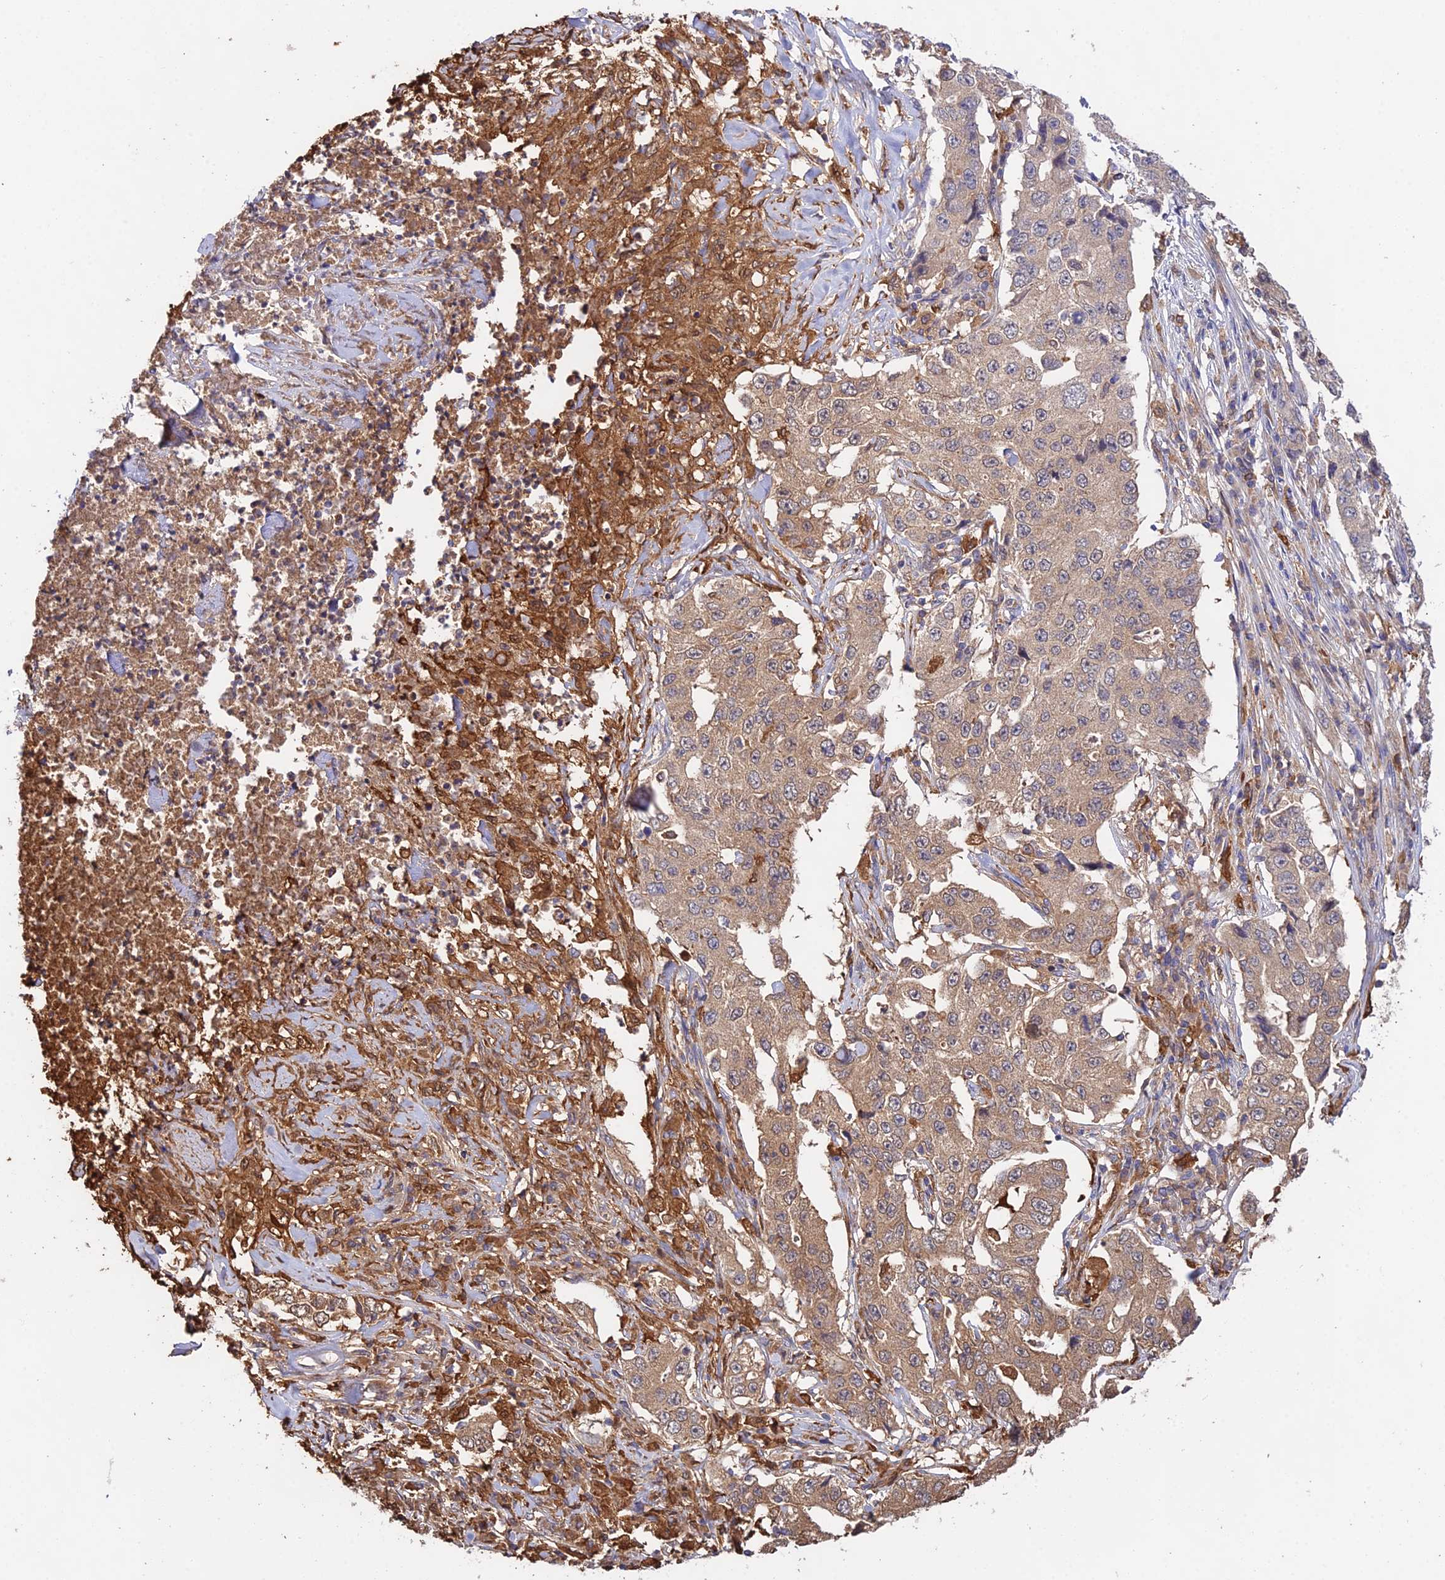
{"staining": {"intensity": "weak", "quantity": ">75%", "location": "cytoplasmic/membranous"}, "tissue": "lung cancer", "cell_type": "Tumor cells", "image_type": "cancer", "snomed": [{"axis": "morphology", "description": "Adenocarcinoma, NOS"}, {"axis": "topography", "description": "Lung"}], "caption": "This image reveals immunohistochemistry staining of human lung adenocarcinoma, with low weak cytoplasmic/membranous positivity in approximately >75% of tumor cells.", "gene": "FBP1", "patient": {"sex": "female", "age": 51}}